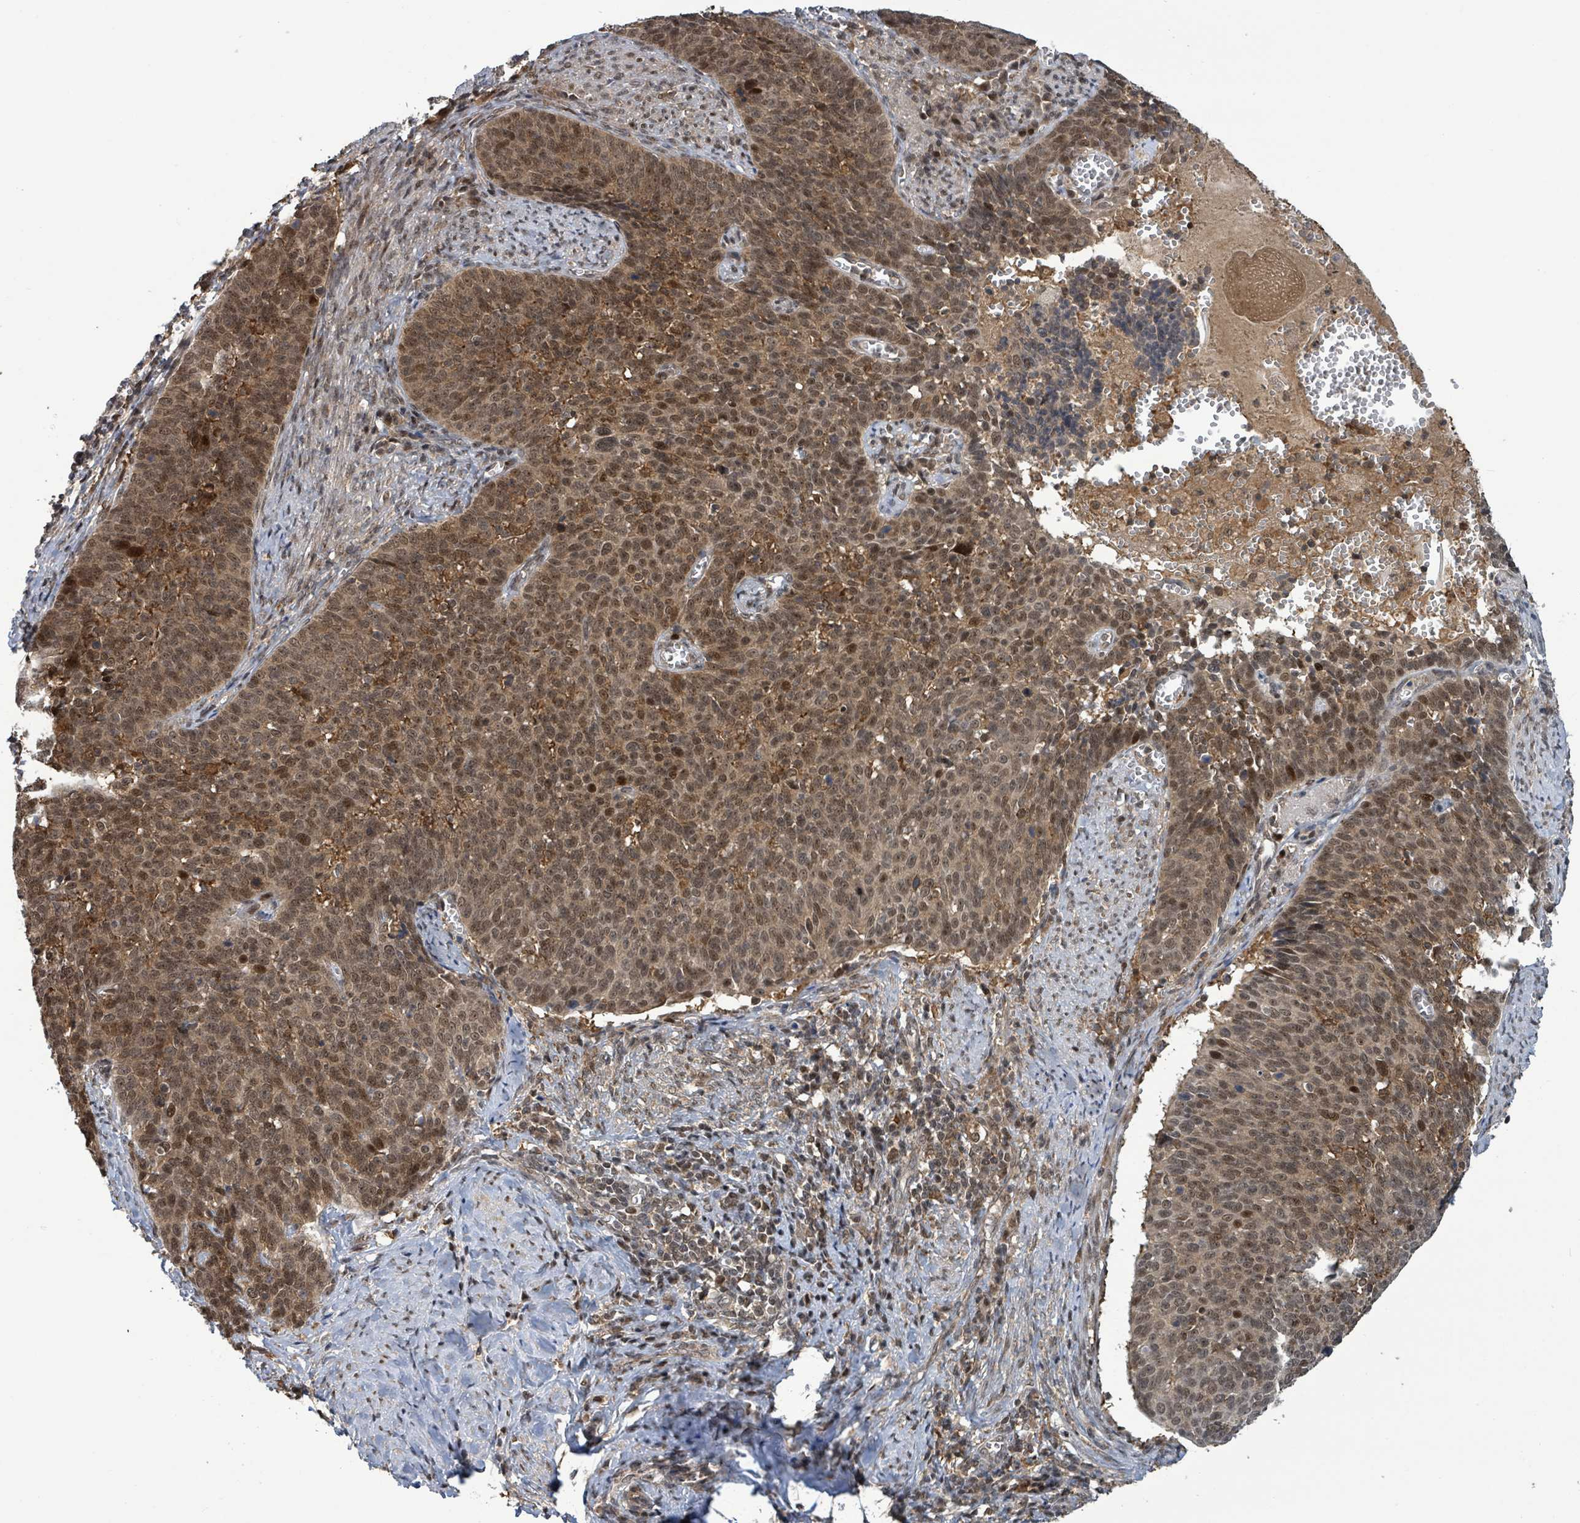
{"staining": {"intensity": "moderate", "quantity": ">75%", "location": "cytoplasmic/membranous,nuclear"}, "tissue": "cervical cancer", "cell_type": "Tumor cells", "image_type": "cancer", "snomed": [{"axis": "morphology", "description": "Normal tissue, NOS"}, {"axis": "morphology", "description": "Squamous cell carcinoma, NOS"}, {"axis": "topography", "description": "Cervix"}], "caption": "An immunohistochemistry histopathology image of tumor tissue is shown. Protein staining in brown highlights moderate cytoplasmic/membranous and nuclear positivity in cervical cancer within tumor cells. (DAB = brown stain, brightfield microscopy at high magnification).", "gene": "FBXO6", "patient": {"sex": "female", "age": 39}}